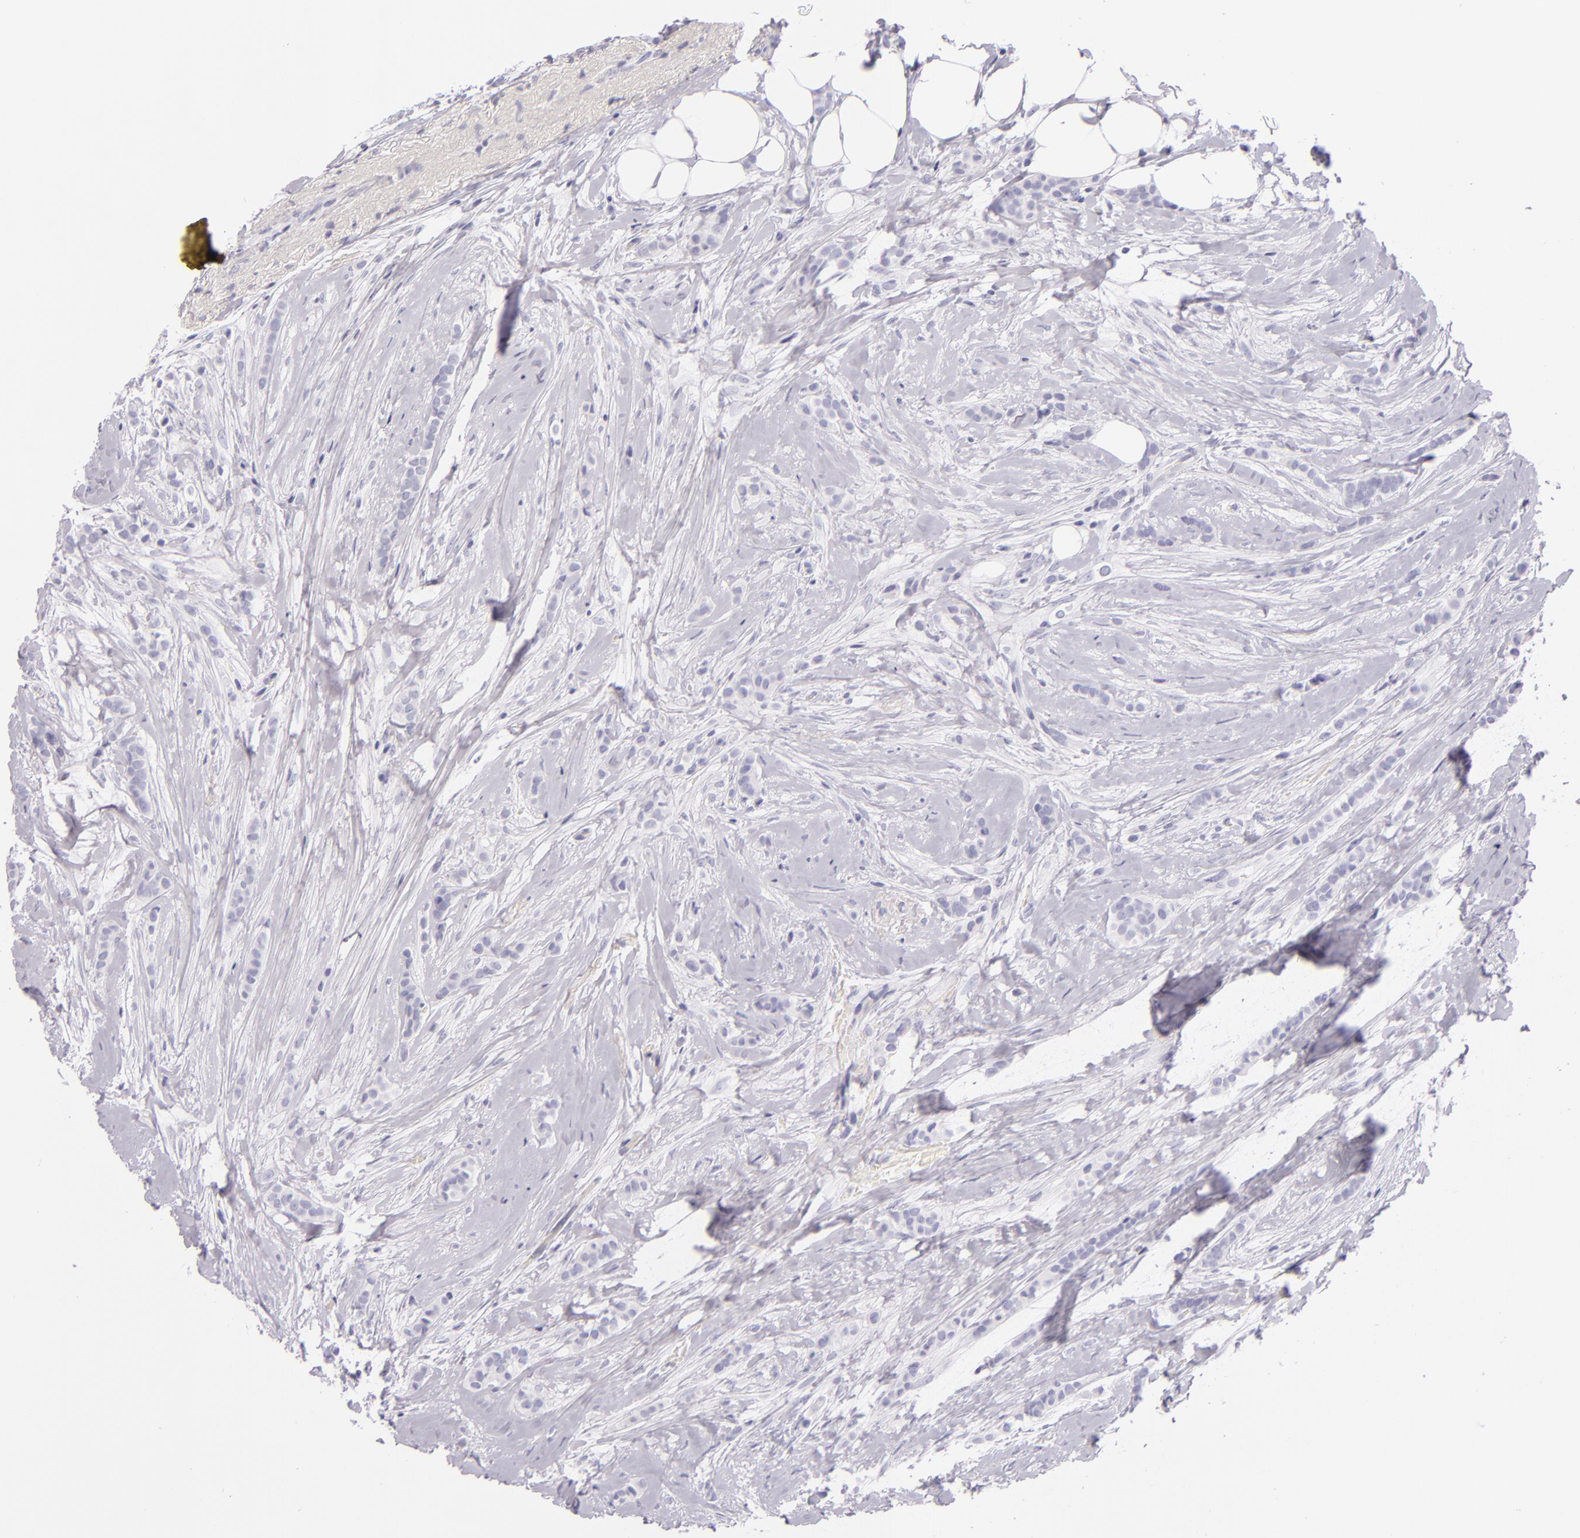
{"staining": {"intensity": "negative", "quantity": "none", "location": "none"}, "tissue": "breast cancer", "cell_type": "Tumor cells", "image_type": "cancer", "snomed": [{"axis": "morphology", "description": "Lobular carcinoma"}, {"axis": "topography", "description": "Breast"}], "caption": "A micrograph of human breast cancer is negative for staining in tumor cells.", "gene": "INA", "patient": {"sex": "female", "age": 56}}